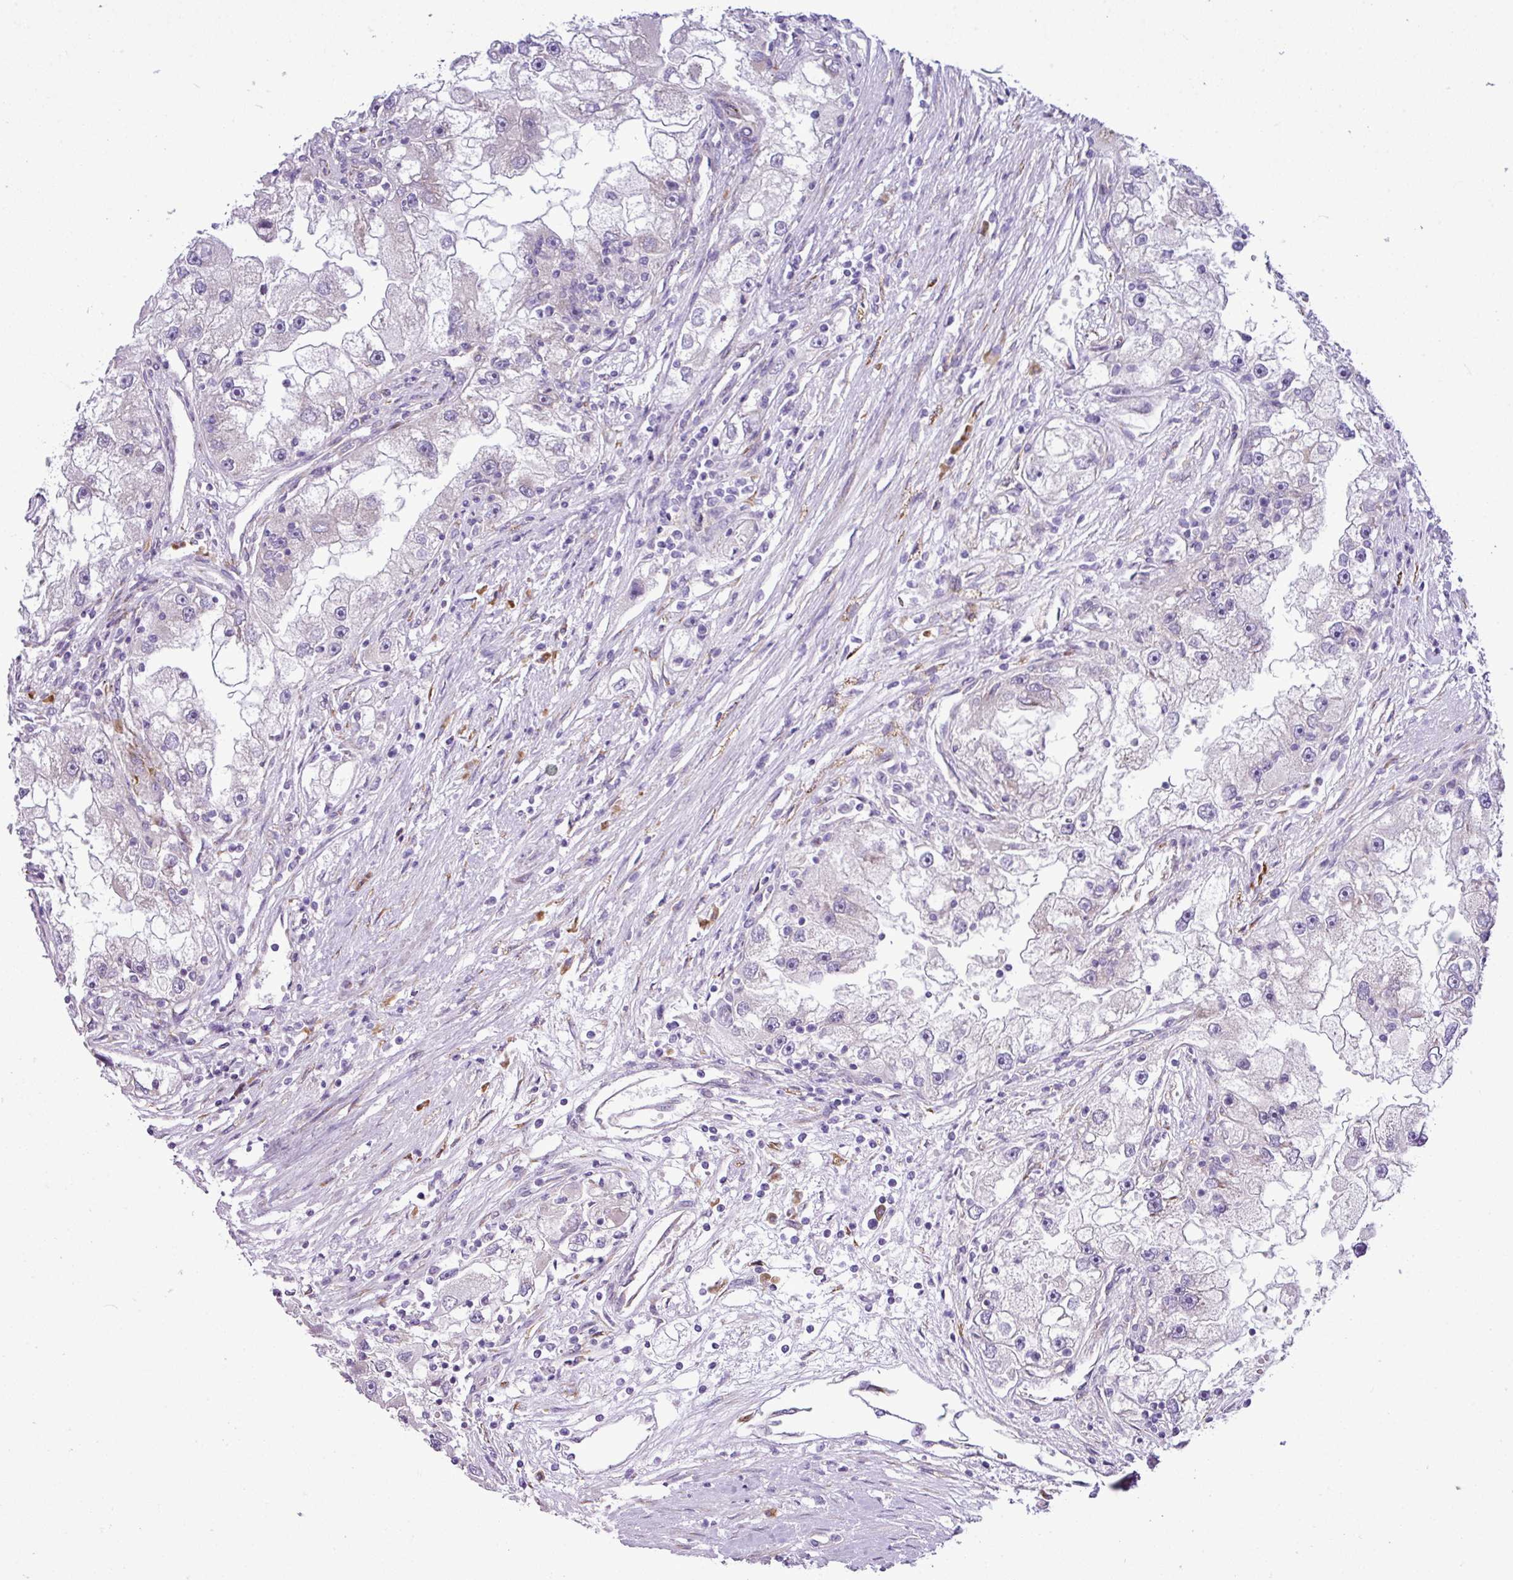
{"staining": {"intensity": "negative", "quantity": "none", "location": "none"}, "tissue": "renal cancer", "cell_type": "Tumor cells", "image_type": "cancer", "snomed": [{"axis": "morphology", "description": "Adenocarcinoma, NOS"}, {"axis": "topography", "description": "Kidney"}], "caption": "Adenocarcinoma (renal) was stained to show a protein in brown. There is no significant positivity in tumor cells.", "gene": "CFAP97", "patient": {"sex": "male", "age": 63}}